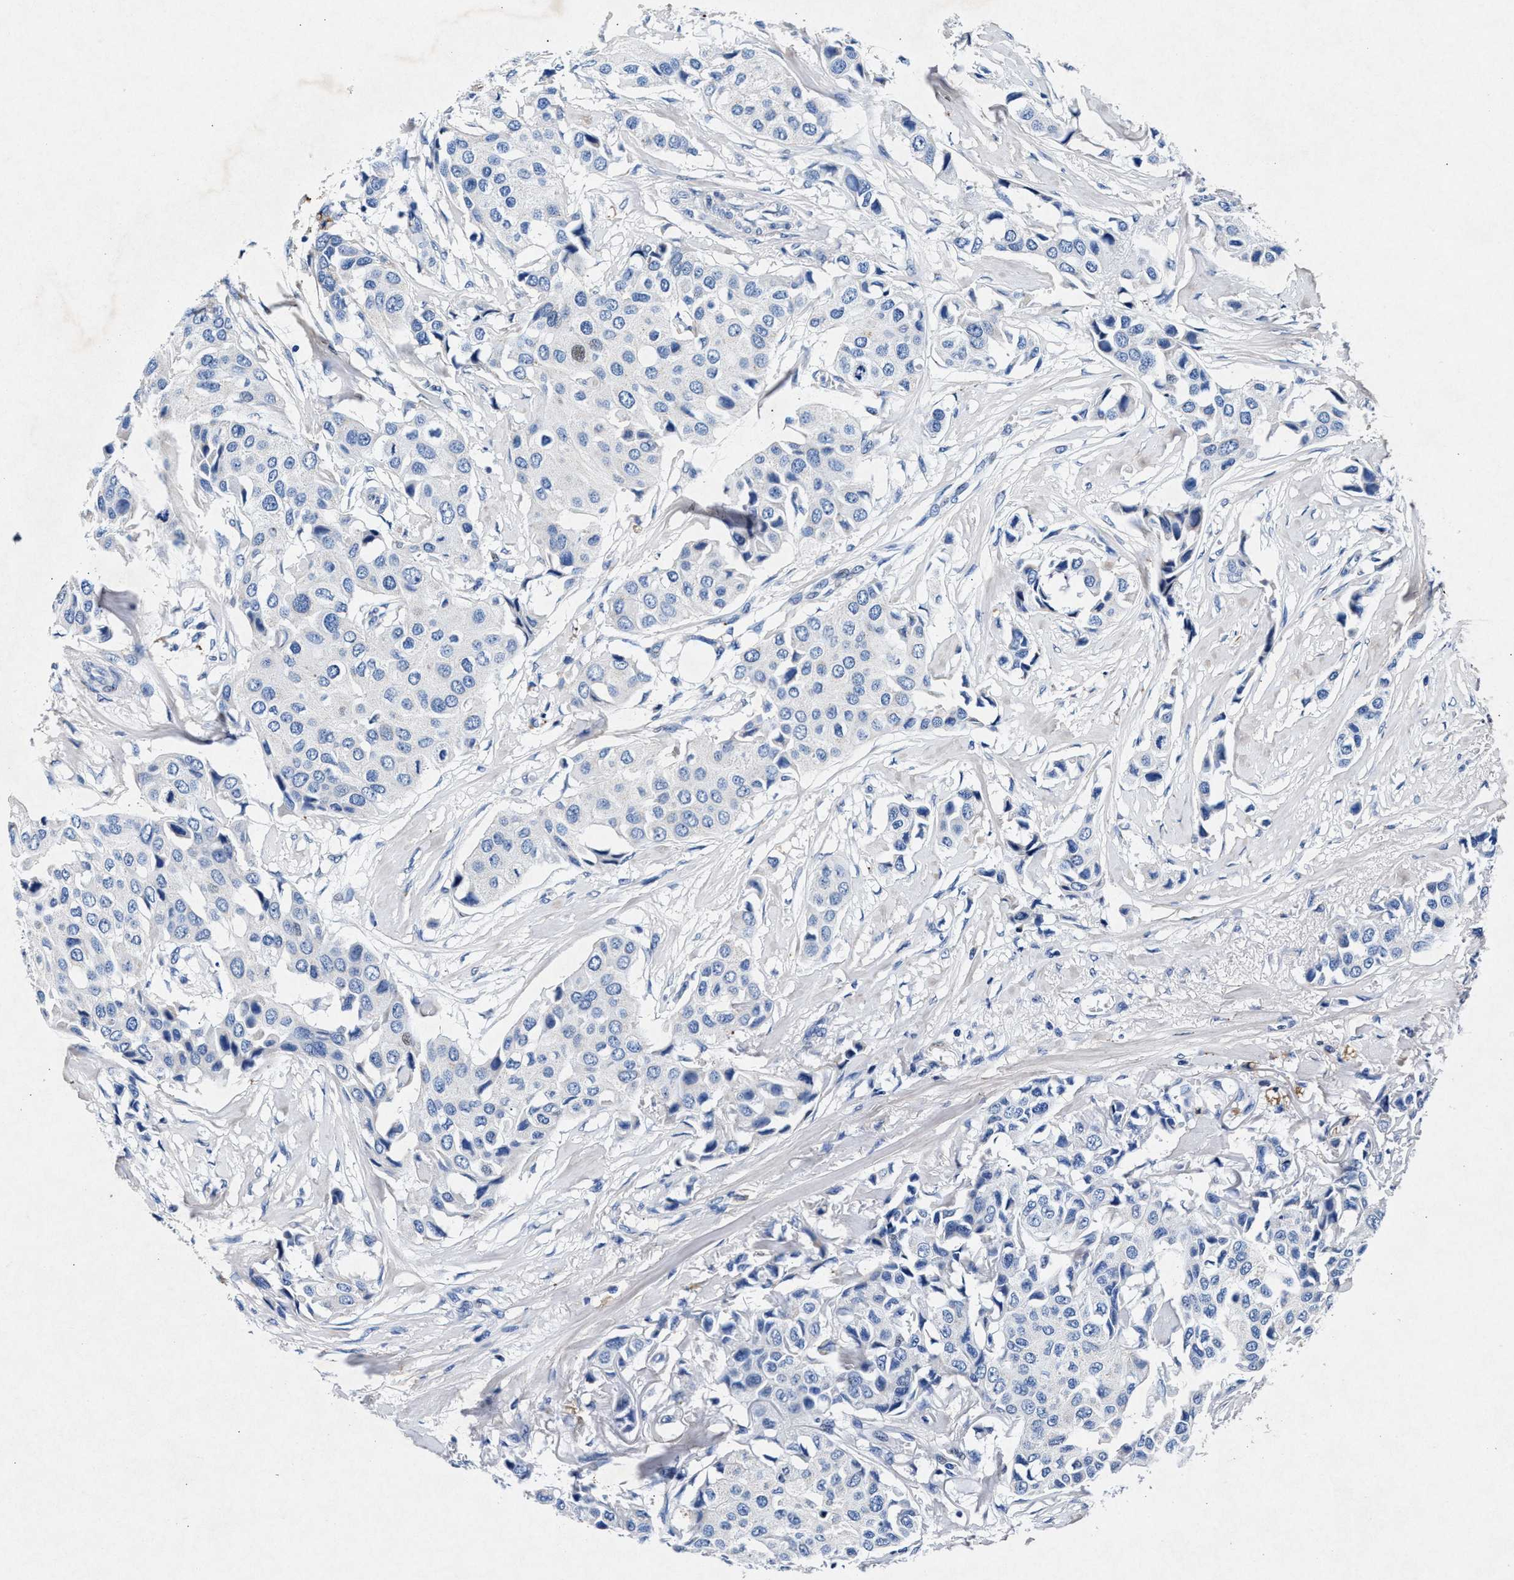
{"staining": {"intensity": "negative", "quantity": "none", "location": "none"}, "tissue": "breast cancer", "cell_type": "Tumor cells", "image_type": "cancer", "snomed": [{"axis": "morphology", "description": "Duct carcinoma"}, {"axis": "topography", "description": "Breast"}], "caption": "High magnification brightfield microscopy of breast cancer (intraductal carcinoma) stained with DAB (3,3'-diaminobenzidine) (brown) and counterstained with hematoxylin (blue): tumor cells show no significant expression.", "gene": "MAP6", "patient": {"sex": "female", "age": 80}}